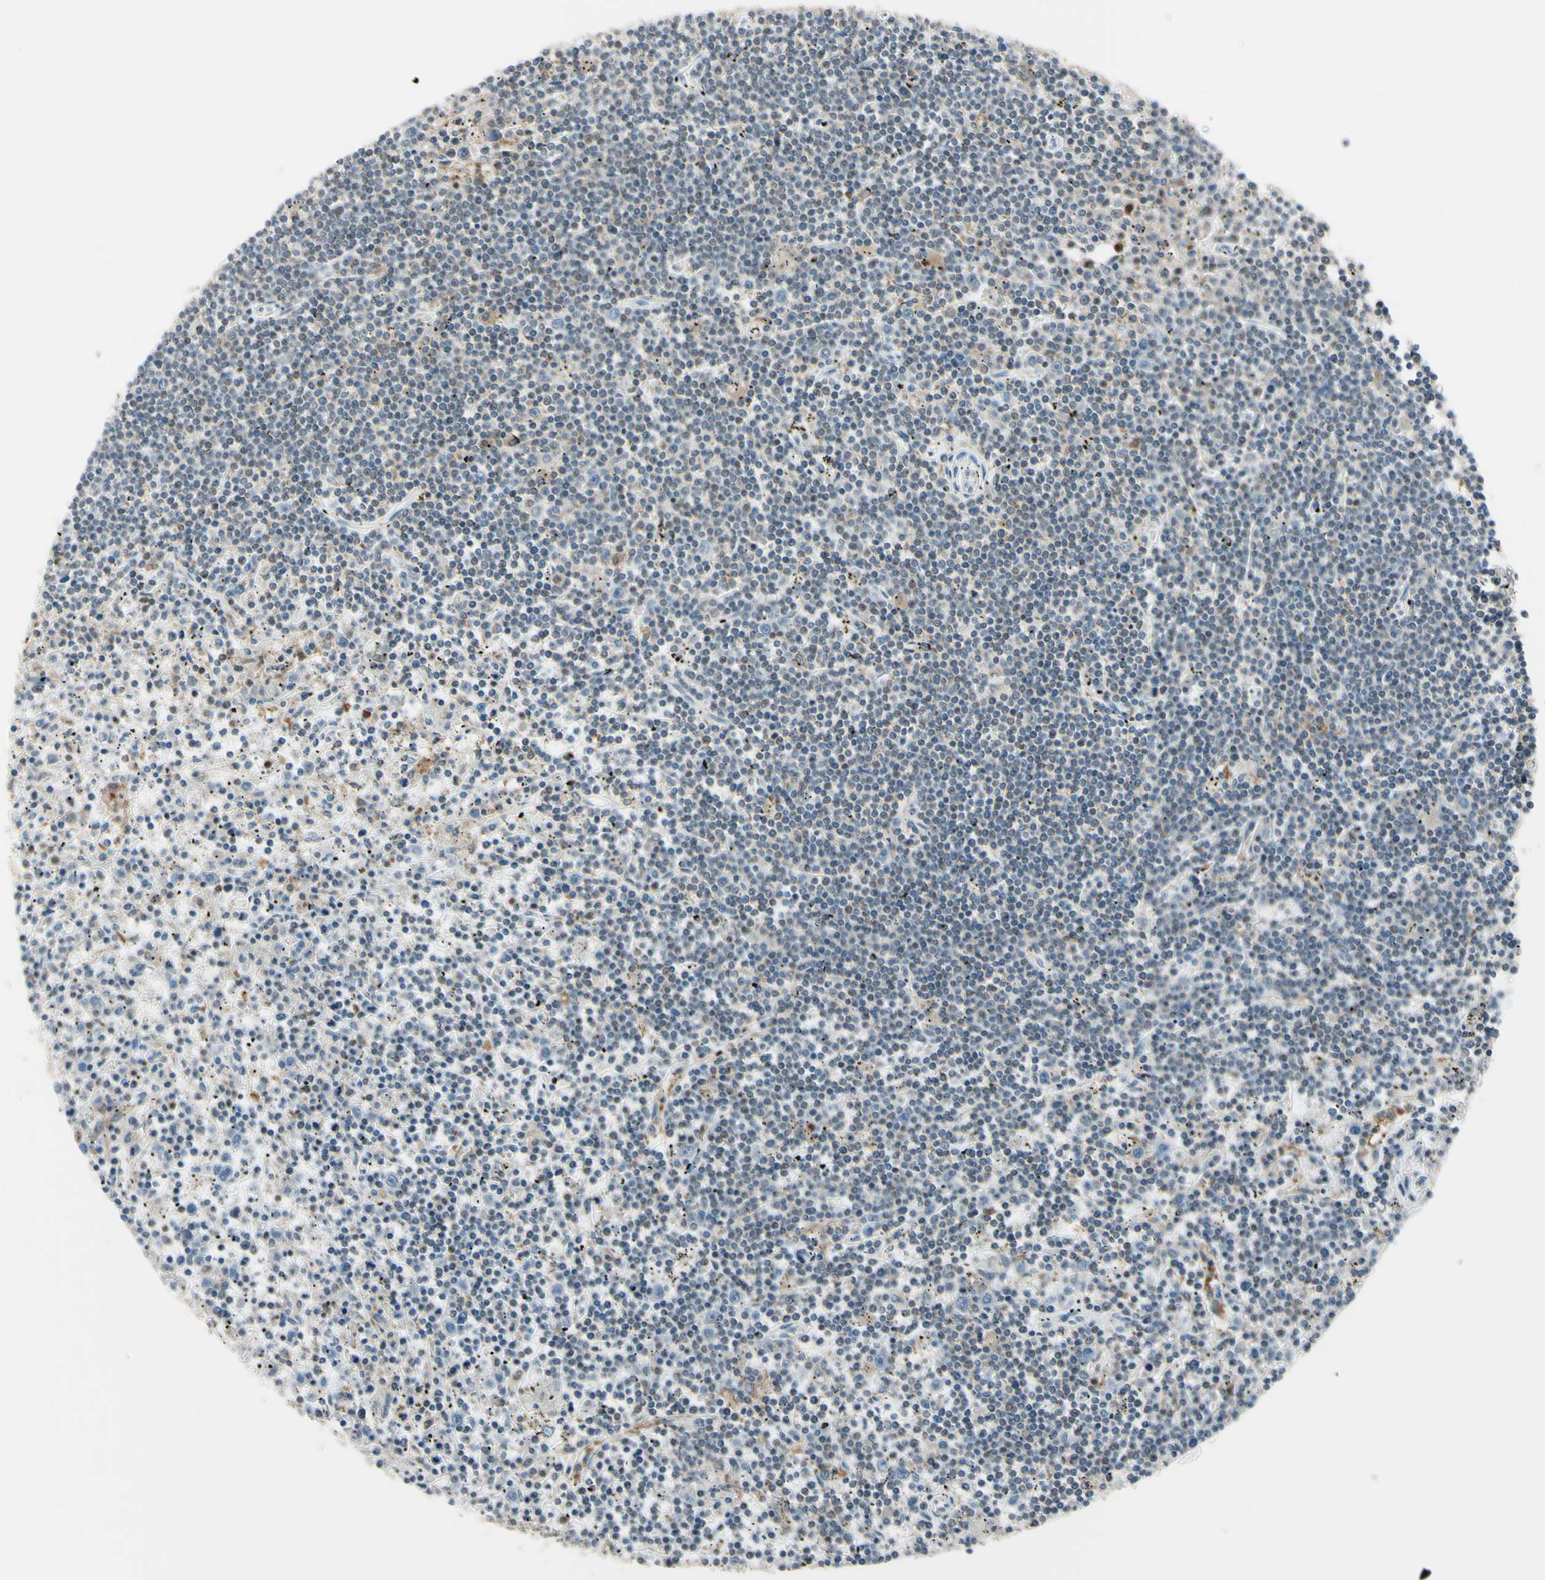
{"staining": {"intensity": "negative", "quantity": "none", "location": "none"}, "tissue": "lymphoma", "cell_type": "Tumor cells", "image_type": "cancer", "snomed": [{"axis": "morphology", "description": "Malignant lymphoma, non-Hodgkin's type, Low grade"}, {"axis": "topography", "description": "Spleen"}], "caption": "Tumor cells are negative for protein expression in human malignant lymphoma, non-Hodgkin's type (low-grade).", "gene": "CYRIB", "patient": {"sex": "male", "age": 76}}